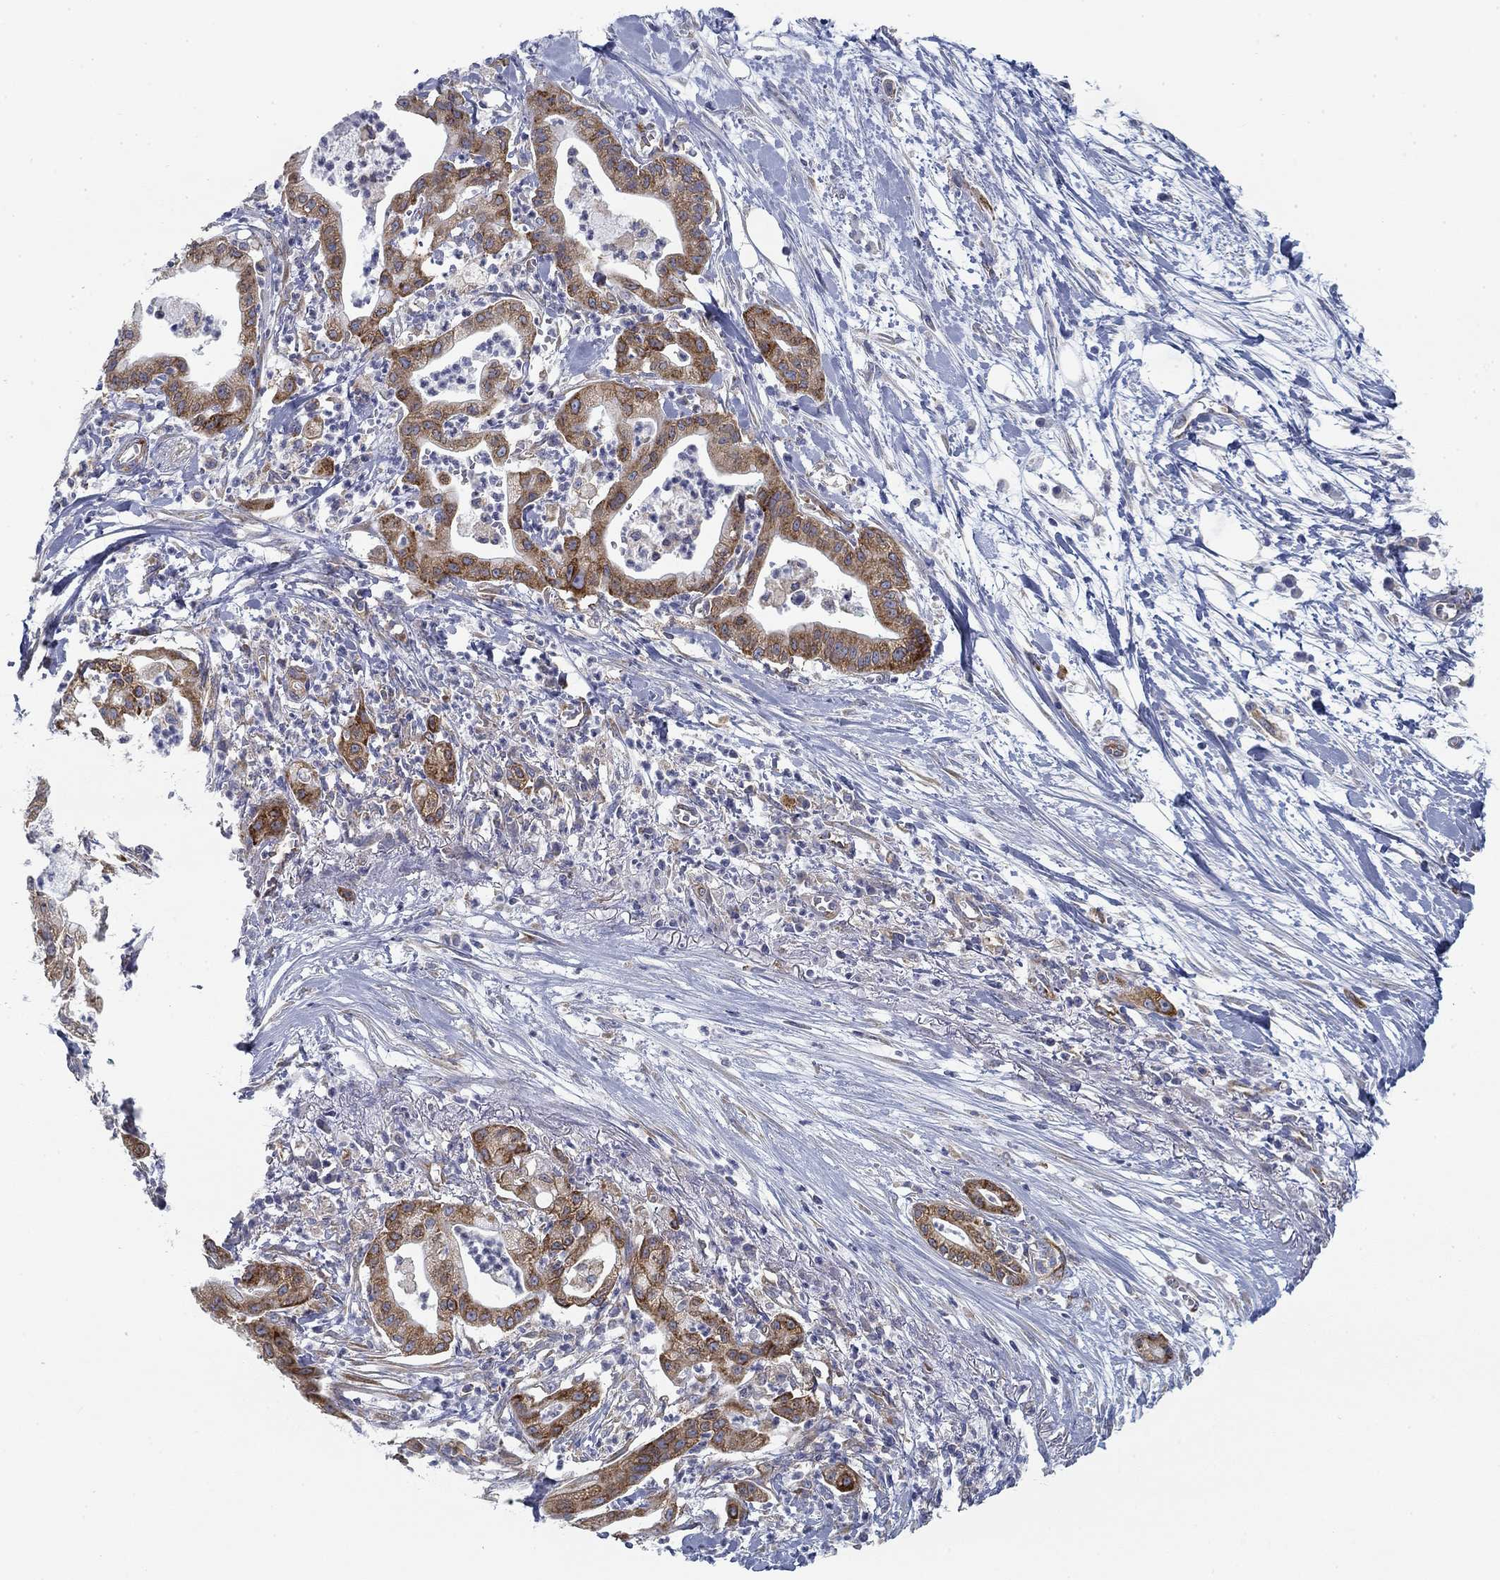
{"staining": {"intensity": "moderate", "quantity": ">75%", "location": "cytoplasmic/membranous"}, "tissue": "pancreatic cancer", "cell_type": "Tumor cells", "image_type": "cancer", "snomed": [{"axis": "morphology", "description": "Normal tissue, NOS"}, {"axis": "morphology", "description": "Adenocarcinoma, NOS"}, {"axis": "topography", "description": "Lymph node"}, {"axis": "topography", "description": "Pancreas"}], "caption": "Pancreatic cancer stained for a protein (brown) exhibits moderate cytoplasmic/membranous positive positivity in about >75% of tumor cells.", "gene": "FXR1", "patient": {"sex": "female", "age": 58}}